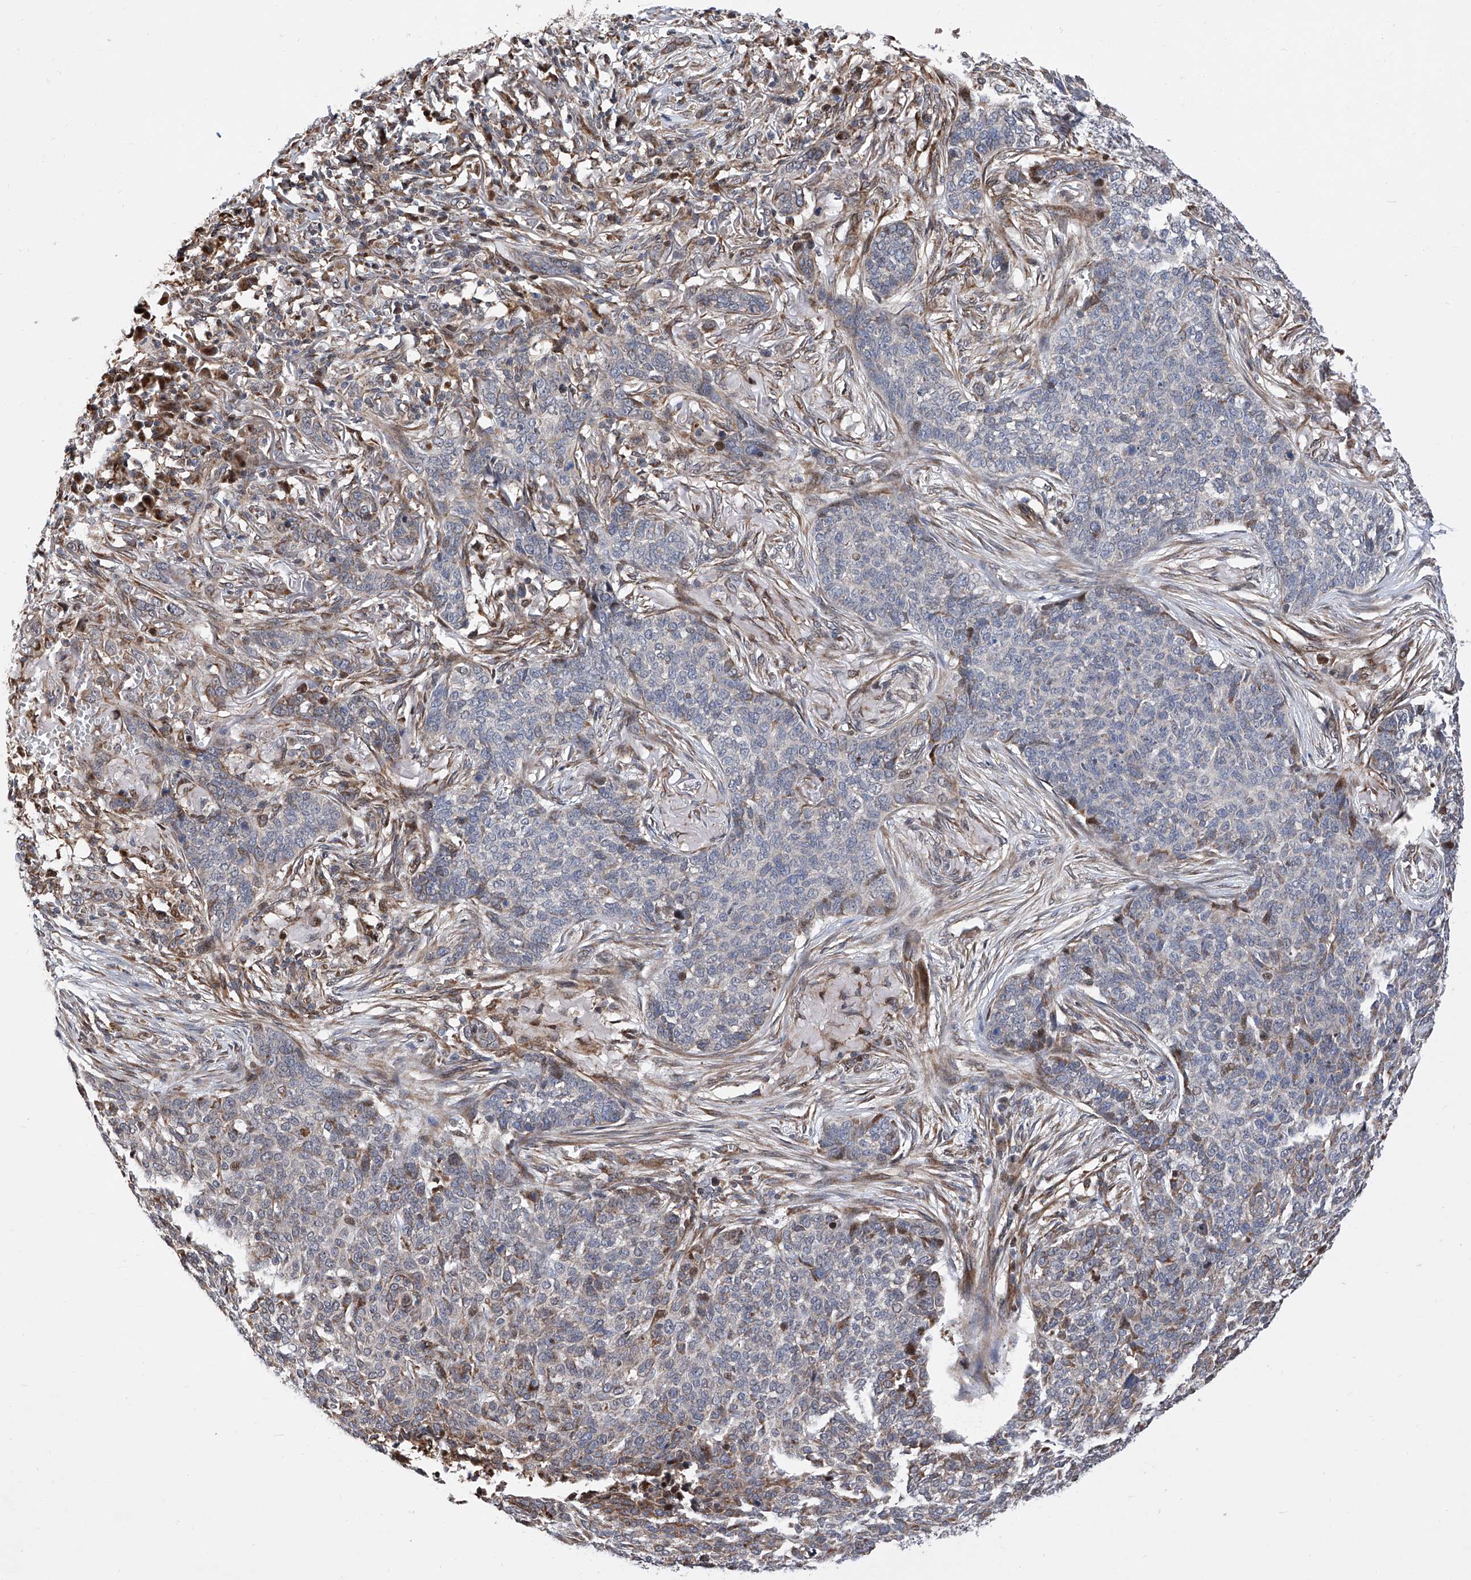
{"staining": {"intensity": "negative", "quantity": "none", "location": "none"}, "tissue": "skin cancer", "cell_type": "Tumor cells", "image_type": "cancer", "snomed": [{"axis": "morphology", "description": "Basal cell carcinoma"}, {"axis": "topography", "description": "Skin"}], "caption": "The immunohistochemistry (IHC) photomicrograph has no significant staining in tumor cells of basal cell carcinoma (skin) tissue.", "gene": "FARP2", "patient": {"sex": "male", "age": 85}}